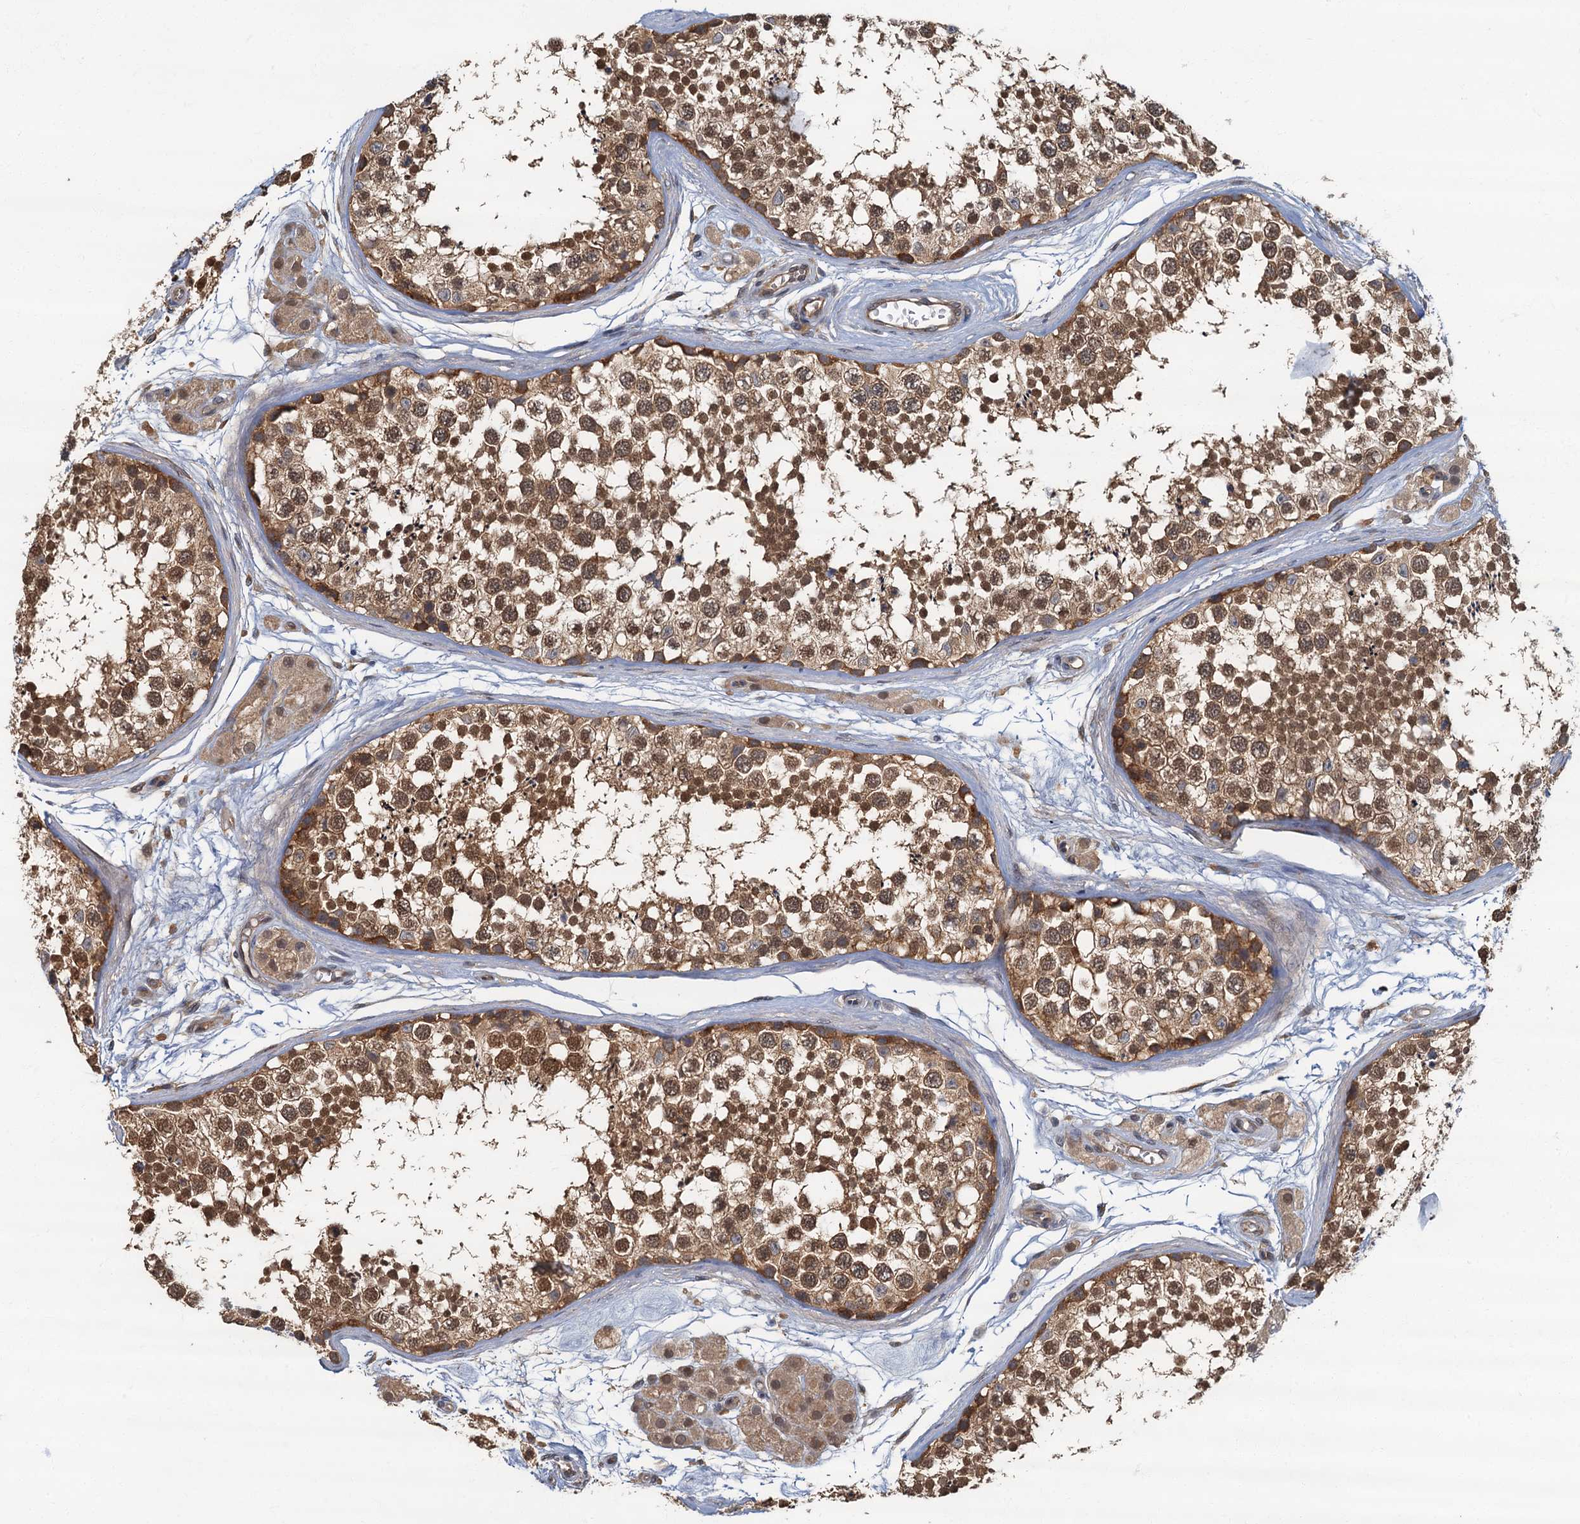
{"staining": {"intensity": "moderate", "quantity": ">75%", "location": "cytoplasmic/membranous,nuclear"}, "tissue": "testis", "cell_type": "Cells in seminiferous ducts", "image_type": "normal", "snomed": [{"axis": "morphology", "description": "Normal tissue, NOS"}, {"axis": "topography", "description": "Testis"}], "caption": "A histopathology image of human testis stained for a protein reveals moderate cytoplasmic/membranous,nuclear brown staining in cells in seminiferous ducts.", "gene": "TBCK", "patient": {"sex": "male", "age": 56}}